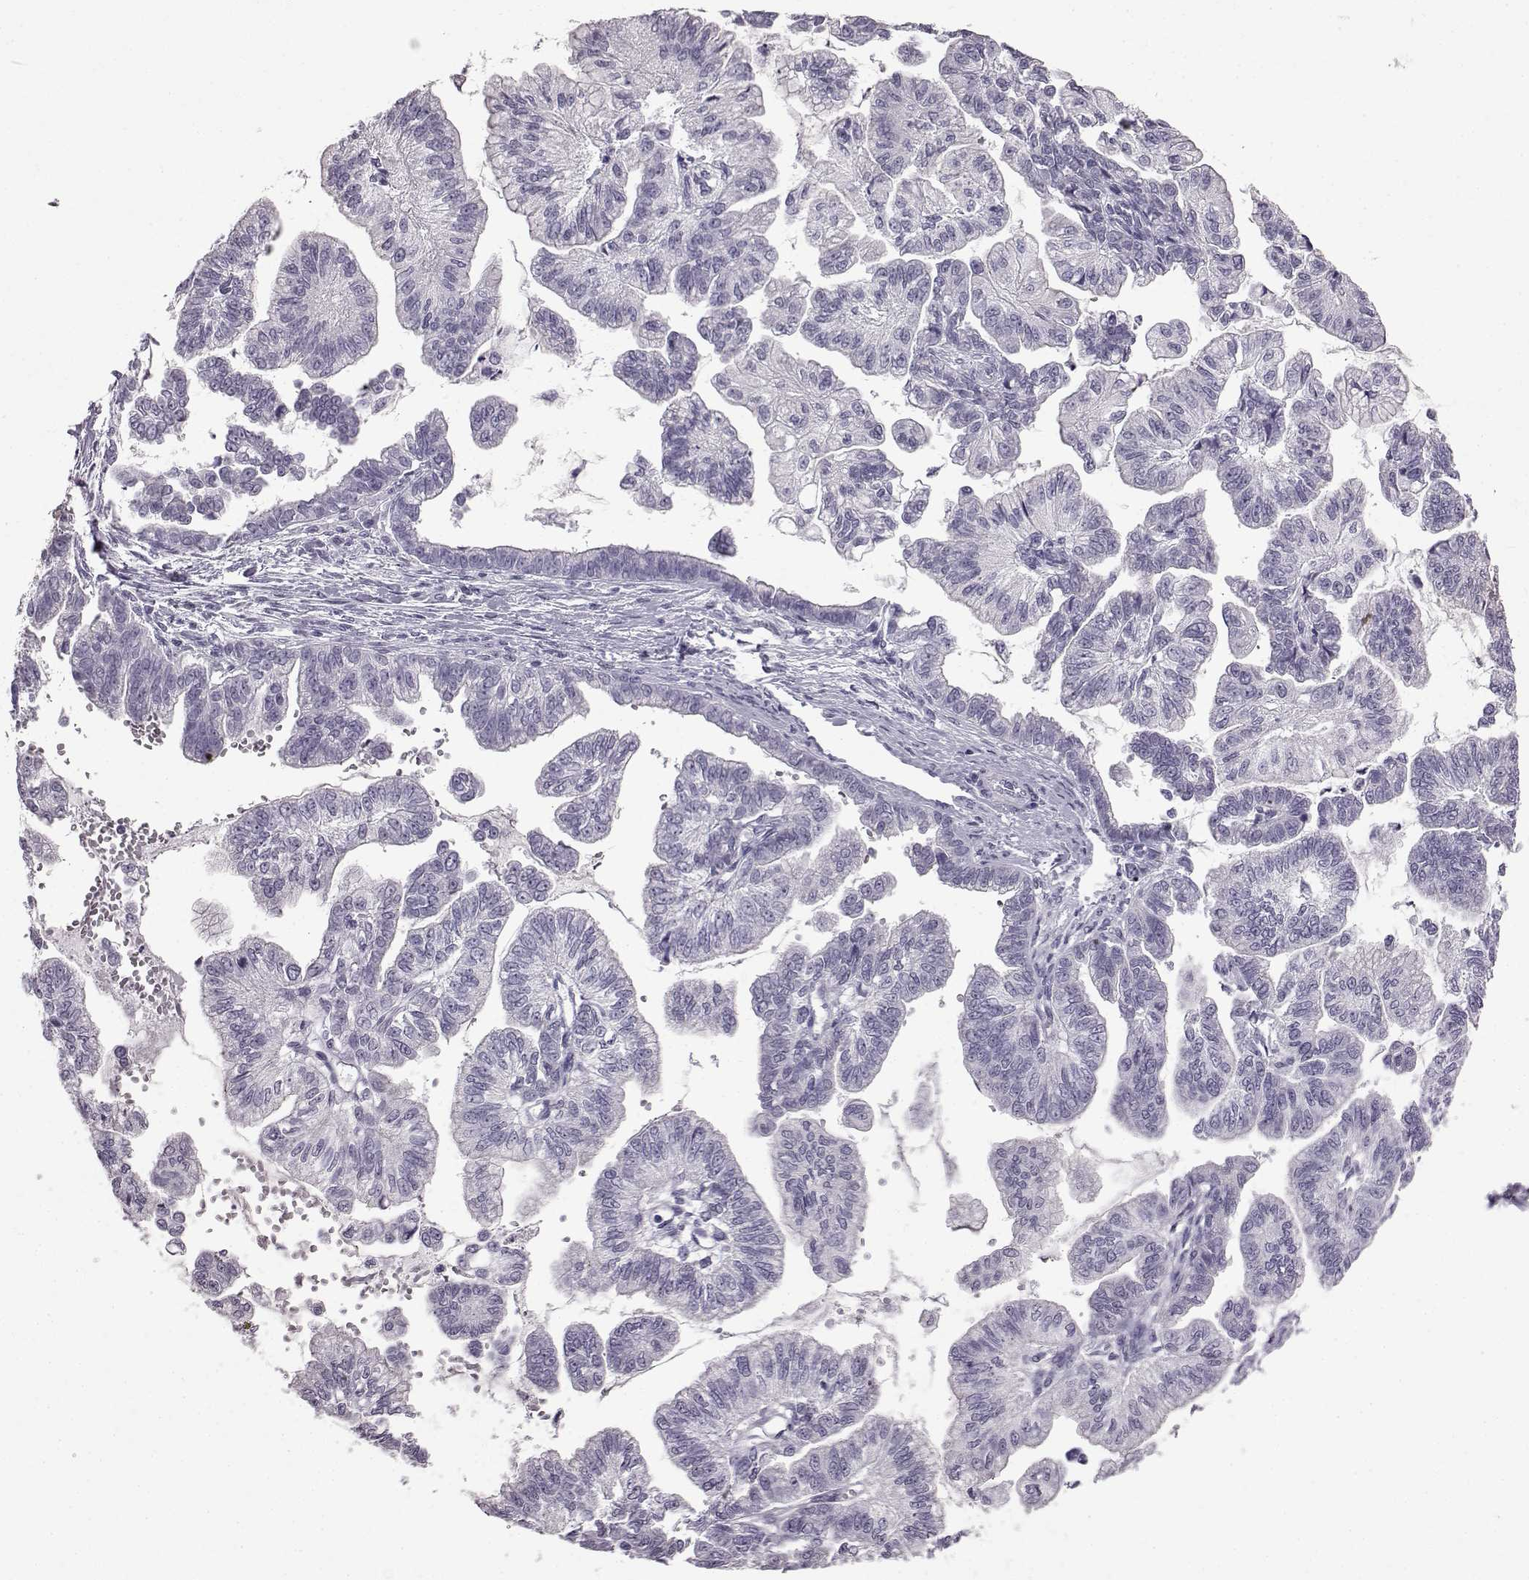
{"staining": {"intensity": "negative", "quantity": "none", "location": "none"}, "tissue": "stomach cancer", "cell_type": "Tumor cells", "image_type": "cancer", "snomed": [{"axis": "morphology", "description": "Adenocarcinoma, NOS"}, {"axis": "topography", "description": "Stomach"}], "caption": "There is no significant staining in tumor cells of adenocarcinoma (stomach).", "gene": "SLC28A2", "patient": {"sex": "male", "age": 83}}